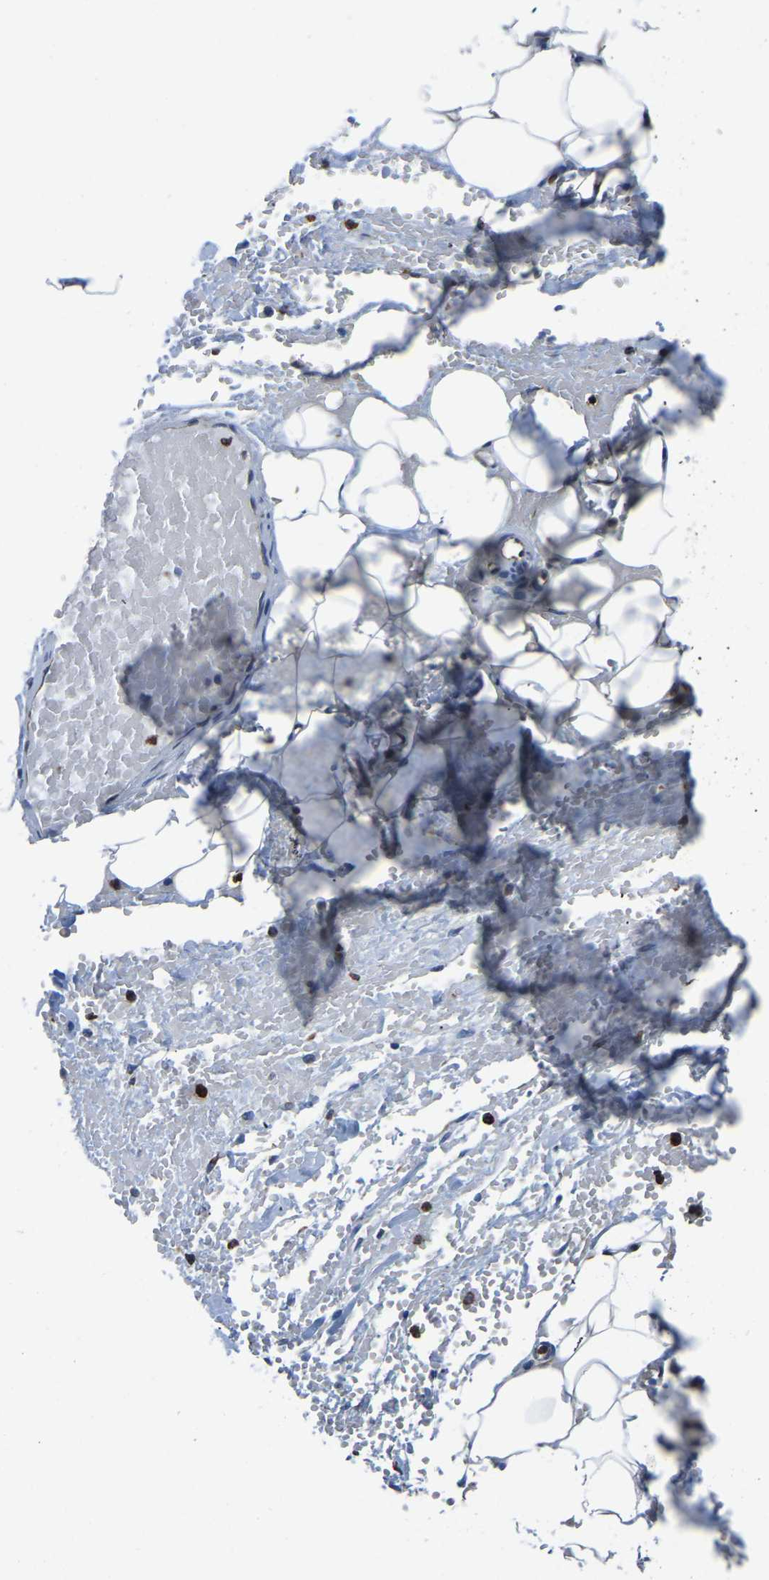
{"staining": {"intensity": "negative", "quantity": "none", "location": "none"}, "tissue": "adipose tissue", "cell_type": "Adipocytes", "image_type": "normal", "snomed": [{"axis": "morphology", "description": "Normal tissue, NOS"}, {"axis": "topography", "description": "Soft tissue"}, {"axis": "topography", "description": "Vascular tissue"}], "caption": "IHC image of benign human adipose tissue stained for a protein (brown), which exhibits no expression in adipocytes.", "gene": "MS4A3", "patient": {"sex": "female", "age": 35}}